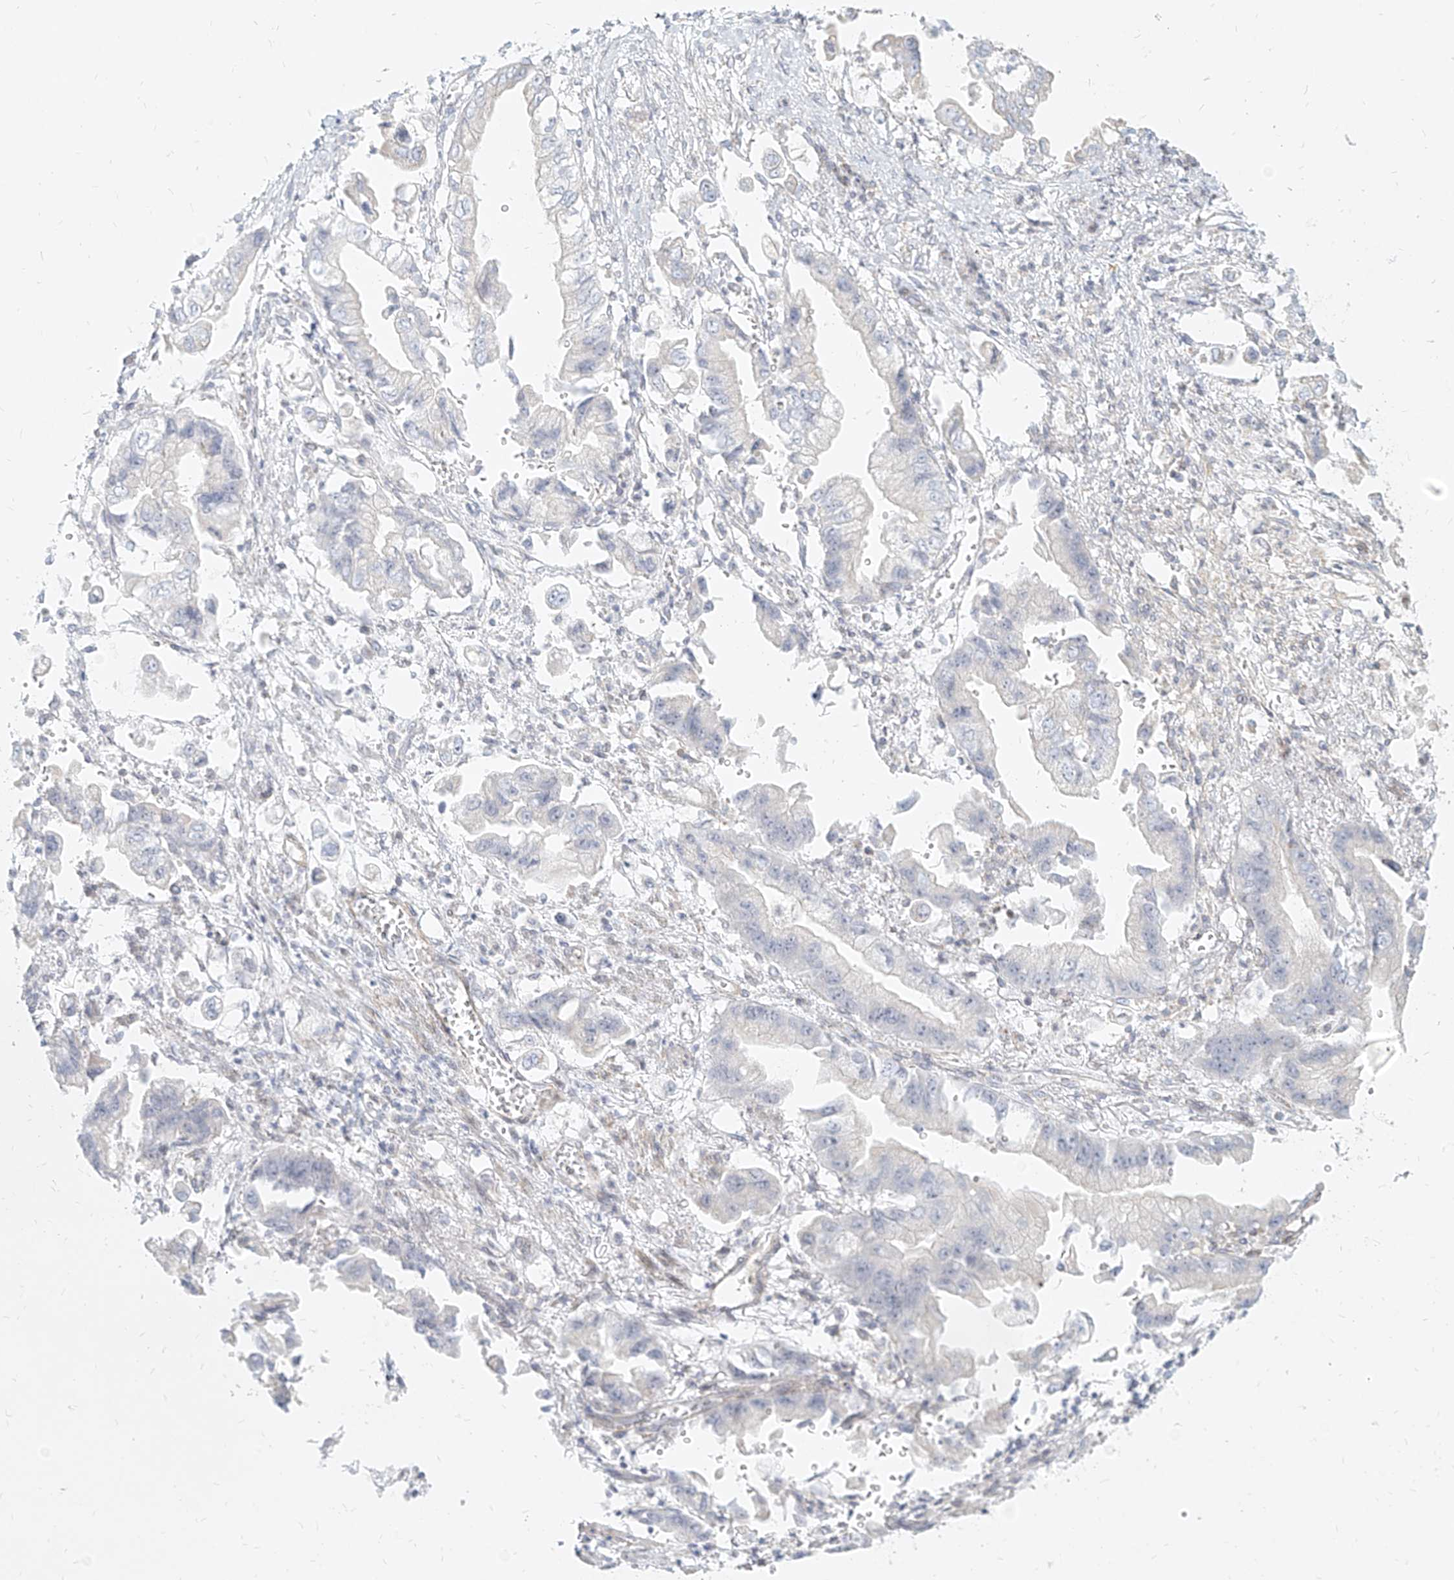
{"staining": {"intensity": "negative", "quantity": "none", "location": "none"}, "tissue": "stomach cancer", "cell_type": "Tumor cells", "image_type": "cancer", "snomed": [{"axis": "morphology", "description": "Adenocarcinoma, NOS"}, {"axis": "topography", "description": "Stomach"}], "caption": "Tumor cells show no significant protein expression in stomach cancer.", "gene": "ITPKB", "patient": {"sex": "male", "age": 62}}